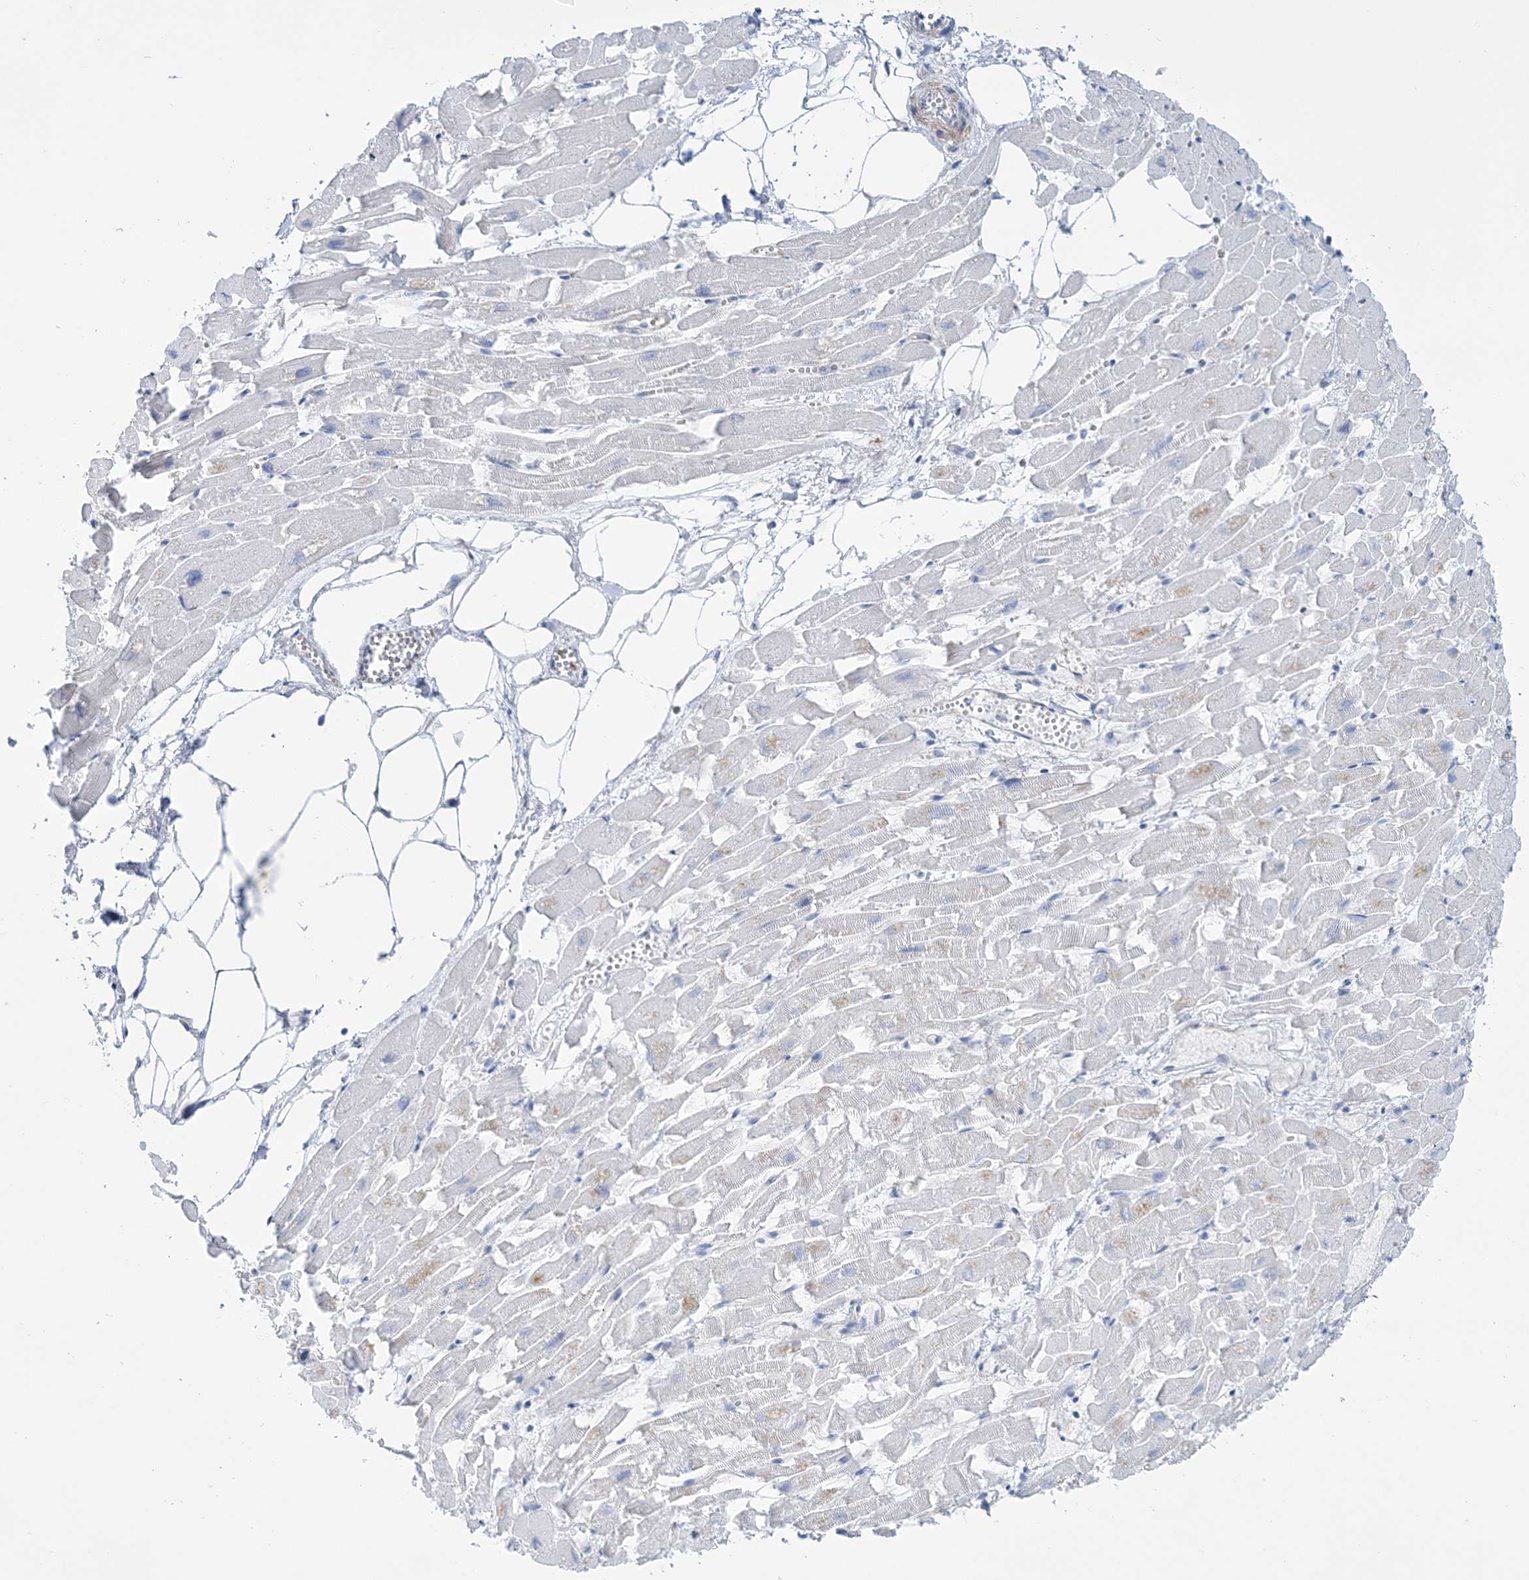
{"staining": {"intensity": "negative", "quantity": "none", "location": "none"}, "tissue": "heart muscle", "cell_type": "Cardiomyocytes", "image_type": "normal", "snomed": [{"axis": "morphology", "description": "Normal tissue, NOS"}, {"axis": "topography", "description": "Heart"}], "caption": "A histopathology image of heart muscle stained for a protein shows no brown staining in cardiomyocytes. The staining was performed using DAB to visualize the protein expression in brown, while the nuclei were stained in blue with hematoxylin (Magnification: 20x).", "gene": "RAB11FIP5", "patient": {"sex": "female", "age": 64}}